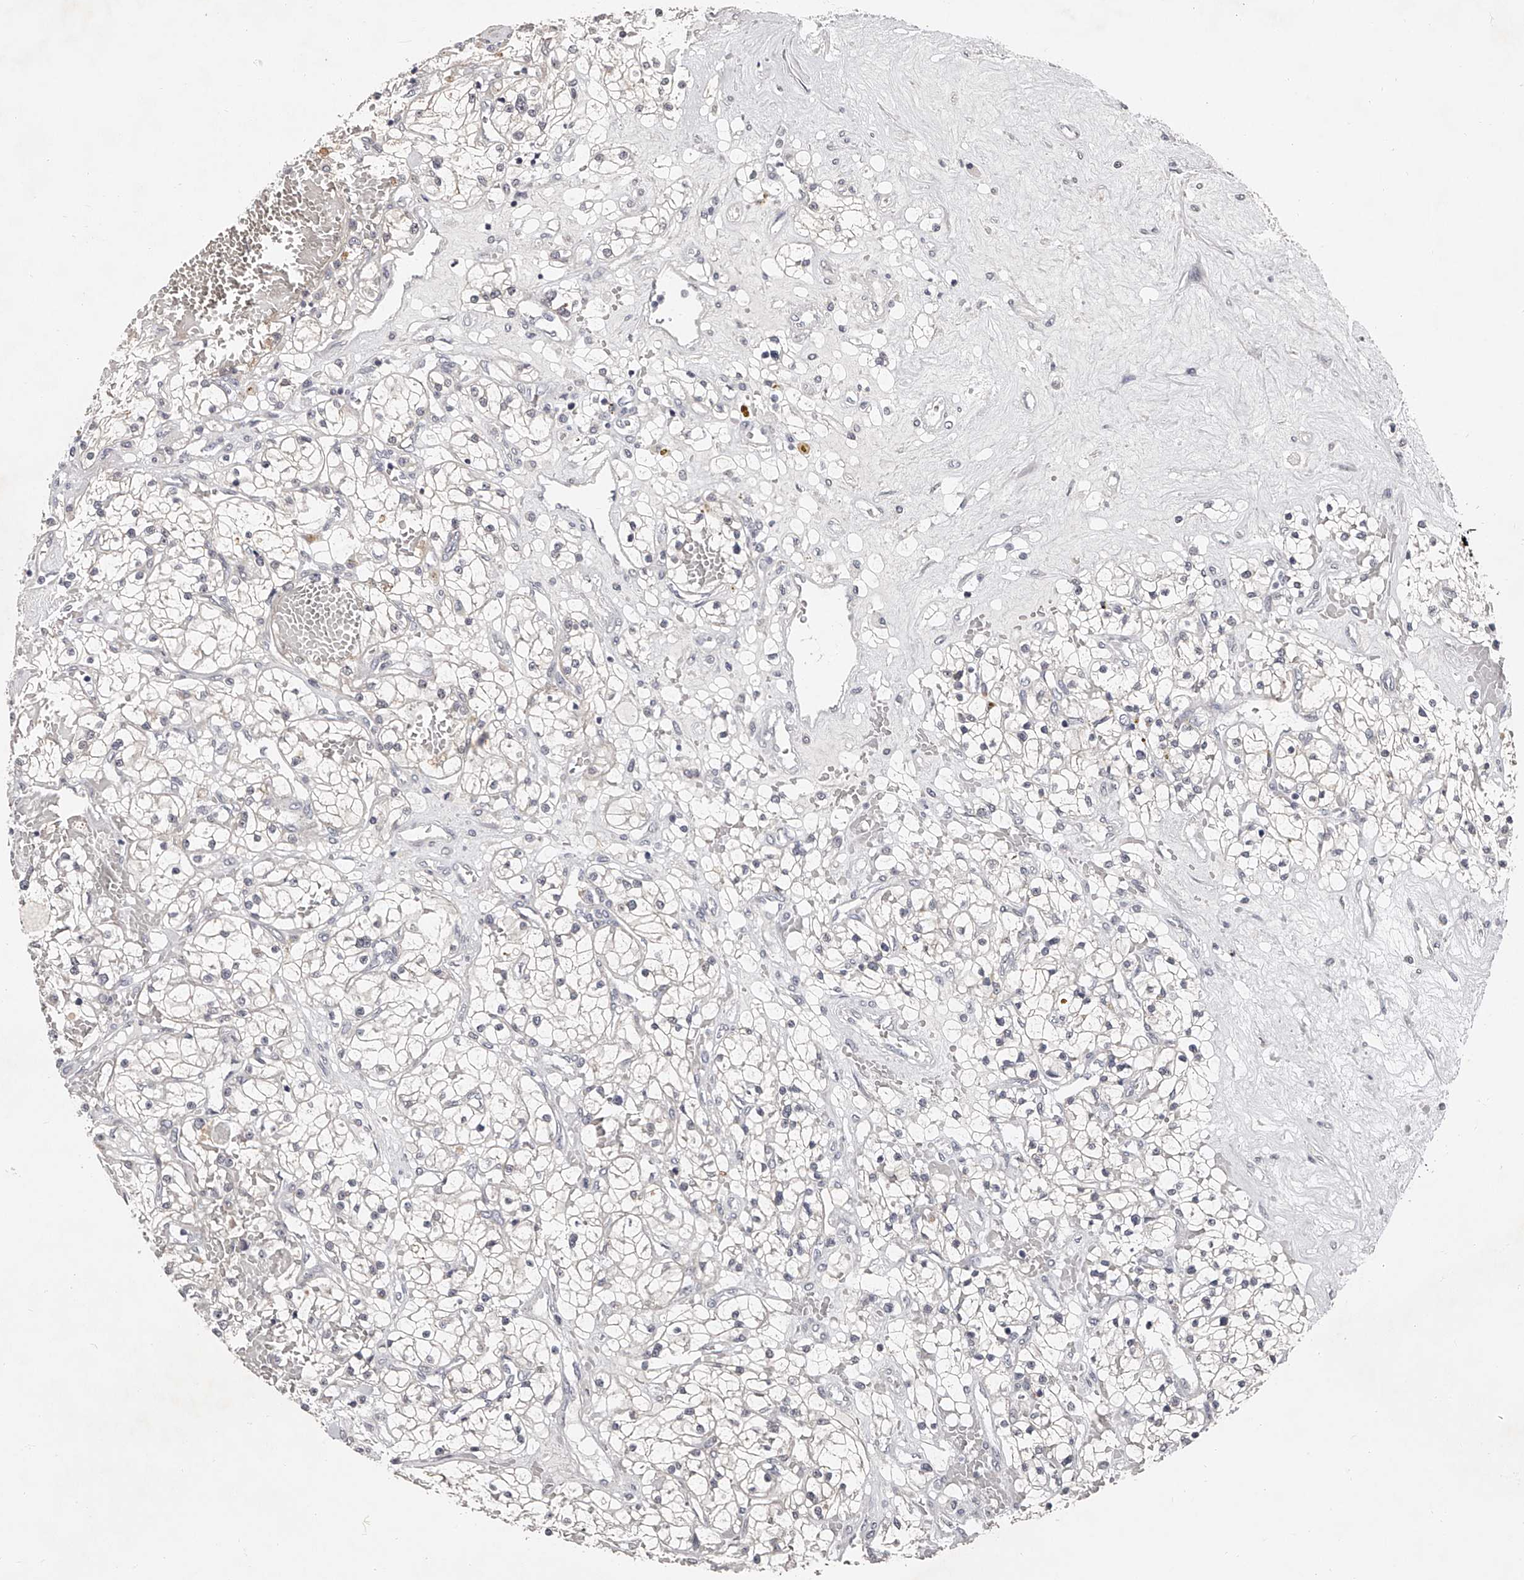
{"staining": {"intensity": "negative", "quantity": "none", "location": "none"}, "tissue": "renal cancer", "cell_type": "Tumor cells", "image_type": "cancer", "snomed": [{"axis": "morphology", "description": "Normal tissue, NOS"}, {"axis": "morphology", "description": "Adenocarcinoma, NOS"}, {"axis": "topography", "description": "Kidney"}], "caption": "DAB (3,3'-diaminobenzidine) immunohistochemical staining of renal cancer (adenocarcinoma) reveals no significant positivity in tumor cells. (Brightfield microscopy of DAB IHC at high magnification).", "gene": "NT5DC1", "patient": {"sex": "male", "age": 68}}